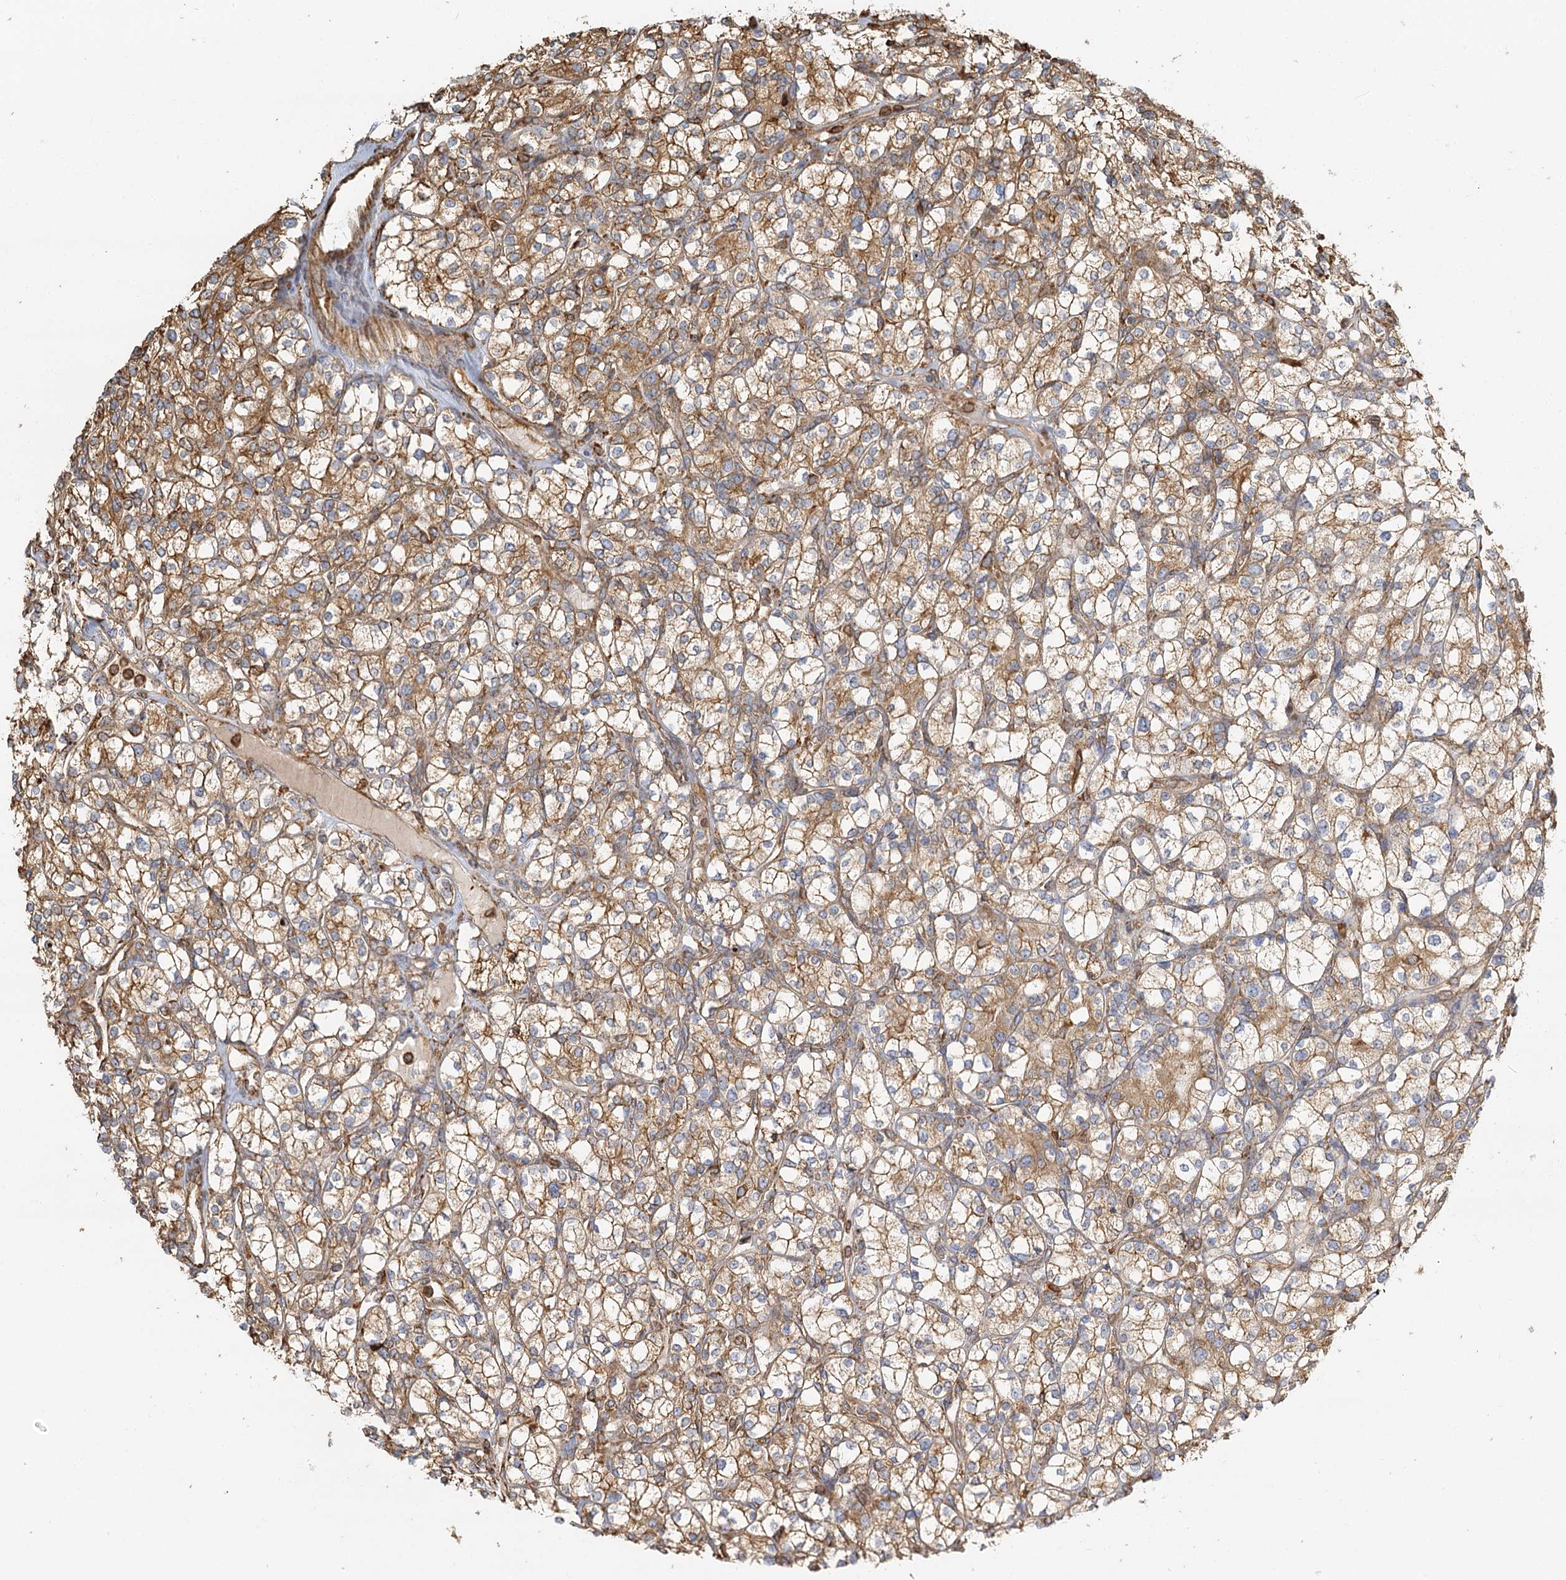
{"staining": {"intensity": "moderate", "quantity": ">75%", "location": "cytoplasmic/membranous"}, "tissue": "renal cancer", "cell_type": "Tumor cells", "image_type": "cancer", "snomed": [{"axis": "morphology", "description": "Adenocarcinoma, NOS"}, {"axis": "topography", "description": "Kidney"}], "caption": "Protein staining exhibits moderate cytoplasmic/membranous positivity in approximately >75% of tumor cells in renal adenocarcinoma.", "gene": "TAS1R1", "patient": {"sex": "male", "age": 77}}